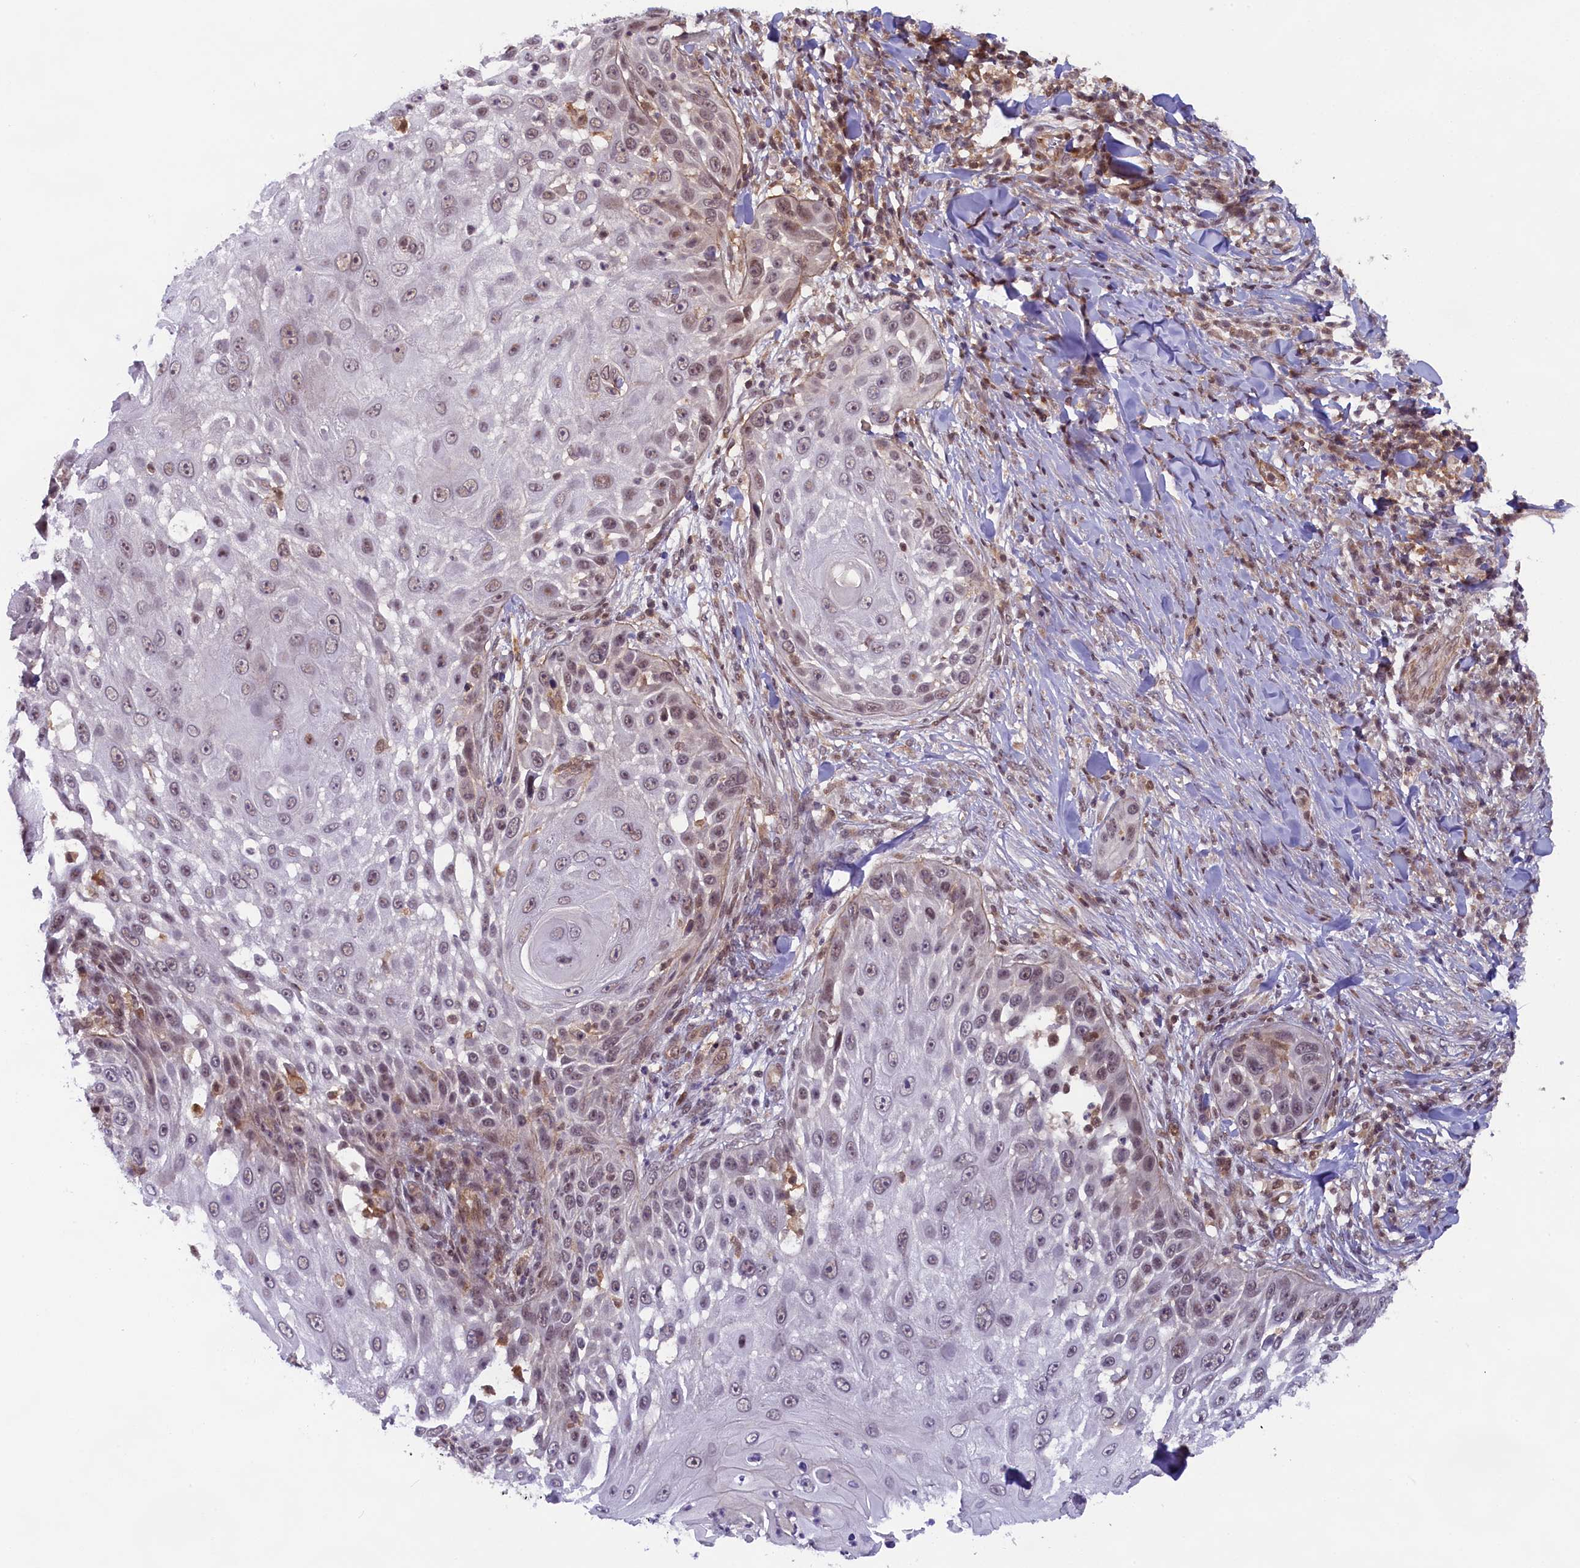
{"staining": {"intensity": "weak", "quantity": "<25%", "location": "nuclear"}, "tissue": "skin cancer", "cell_type": "Tumor cells", "image_type": "cancer", "snomed": [{"axis": "morphology", "description": "Squamous cell carcinoma, NOS"}, {"axis": "topography", "description": "Skin"}], "caption": "A high-resolution photomicrograph shows immunohistochemistry staining of skin cancer (squamous cell carcinoma), which displays no significant staining in tumor cells.", "gene": "FCHO1", "patient": {"sex": "female", "age": 44}}